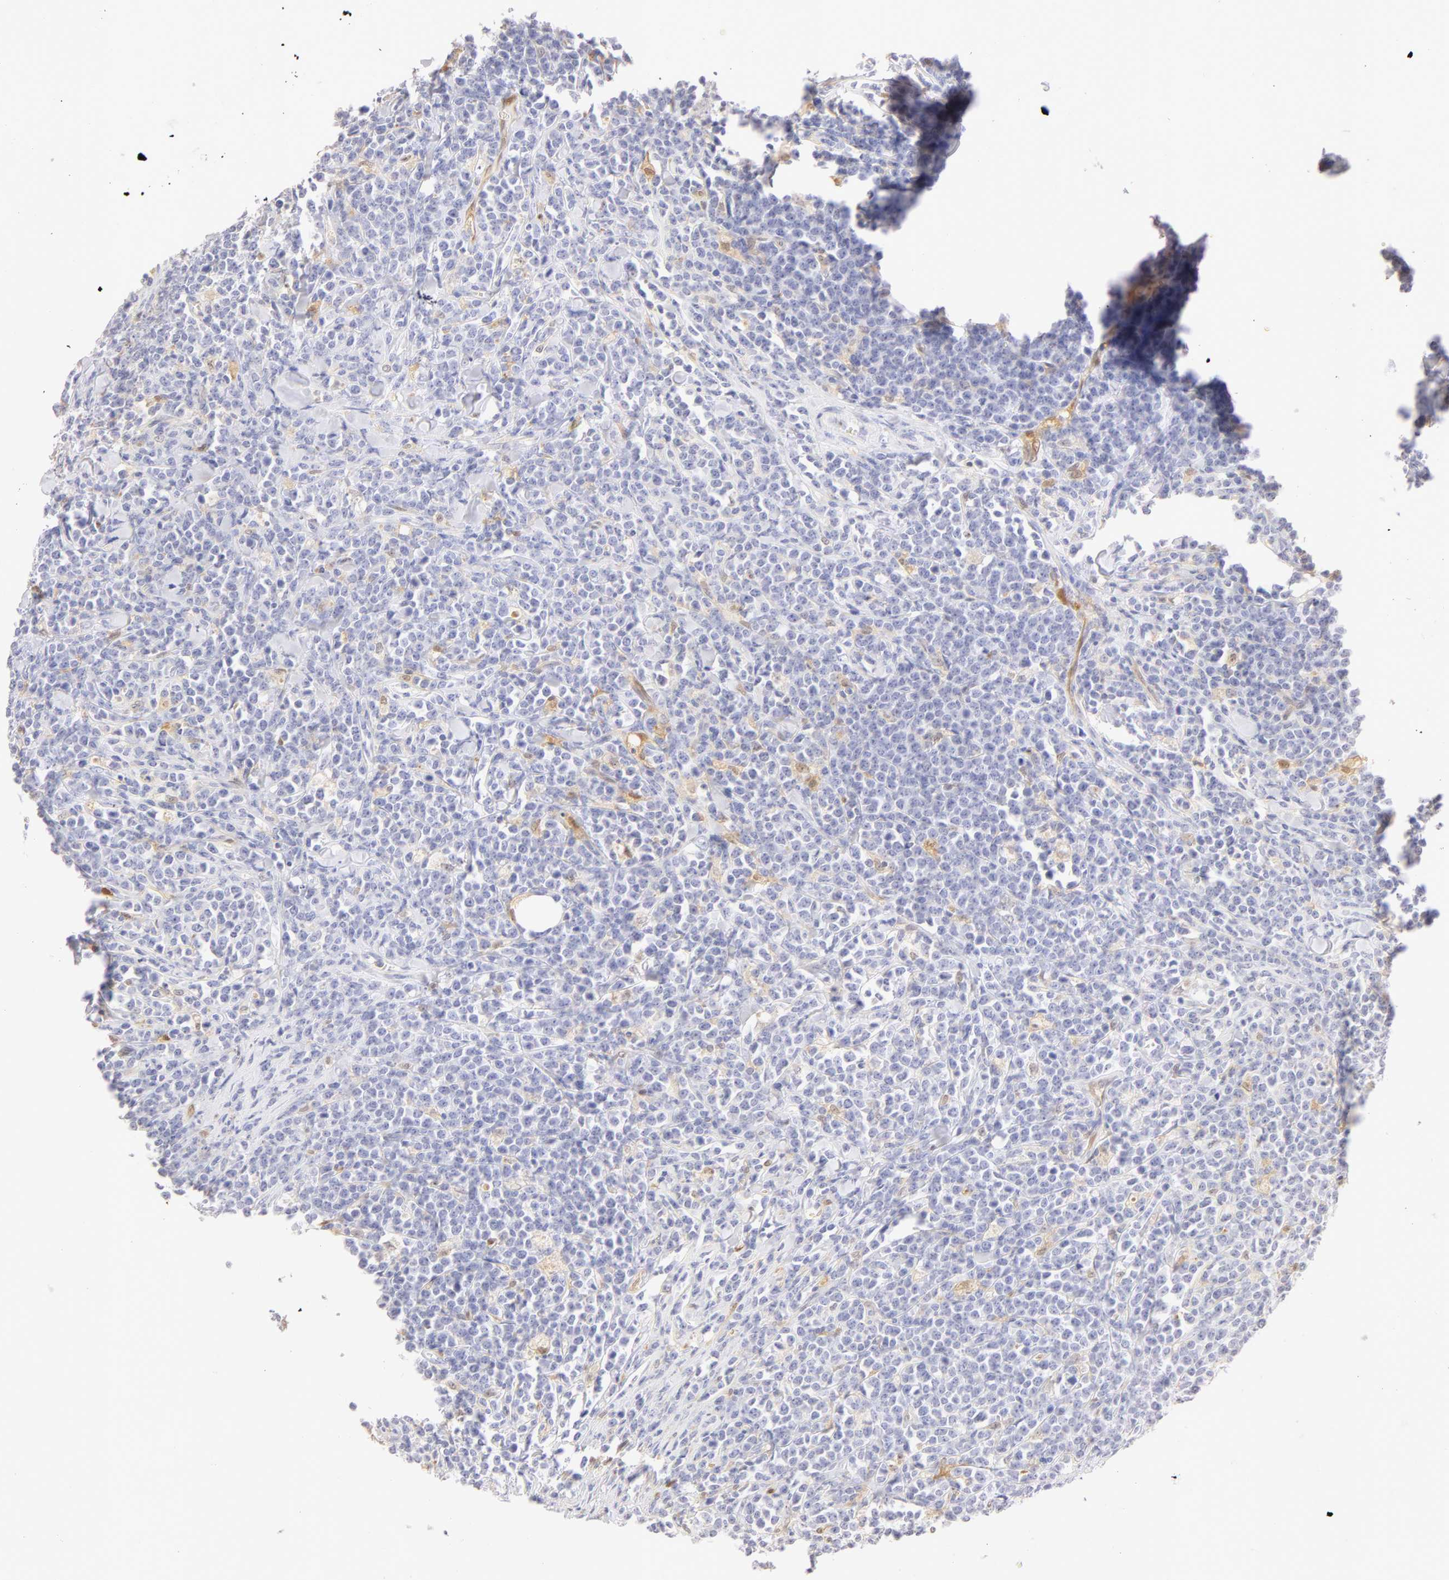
{"staining": {"intensity": "negative", "quantity": "none", "location": "none"}, "tissue": "lymphoma", "cell_type": "Tumor cells", "image_type": "cancer", "snomed": [{"axis": "morphology", "description": "Malignant lymphoma, non-Hodgkin's type, High grade"}, {"axis": "topography", "description": "Small intestine"}, {"axis": "topography", "description": "Colon"}], "caption": "An image of human lymphoma is negative for staining in tumor cells.", "gene": "CA2", "patient": {"sex": "male", "age": 8}}